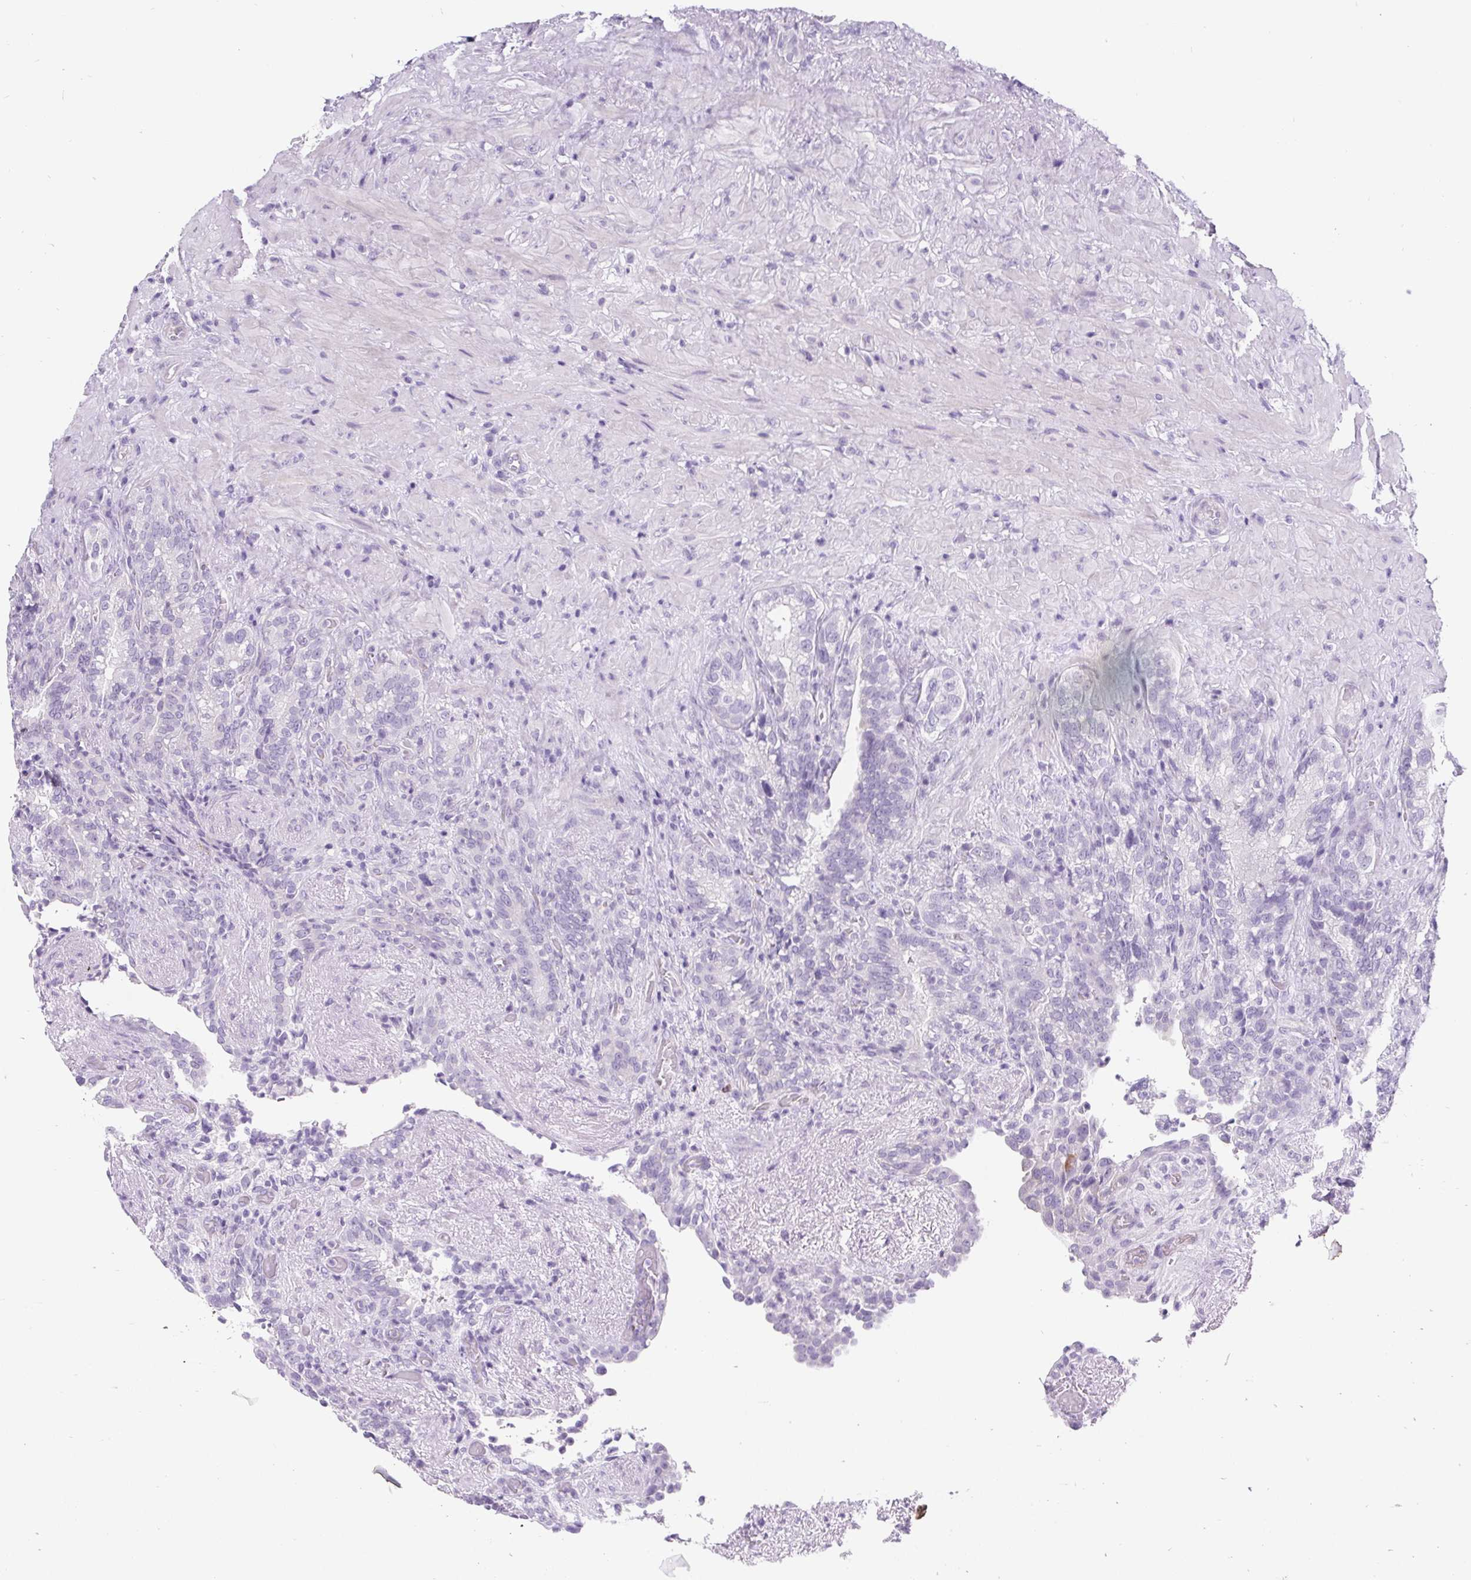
{"staining": {"intensity": "negative", "quantity": "none", "location": "none"}, "tissue": "seminal vesicle", "cell_type": "Glandular cells", "image_type": "normal", "snomed": [{"axis": "morphology", "description": "Normal tissue, NOS"}, {"axis": "topography", "description": "Seminal veicle"}], "caption": "IHC image of unremarkable seminal vesicle stained for a protein (brown), which demonstrates no expression in glandular cells.", "gene": "BCAS1", "patient": {"sex": "male", "age": 68}}